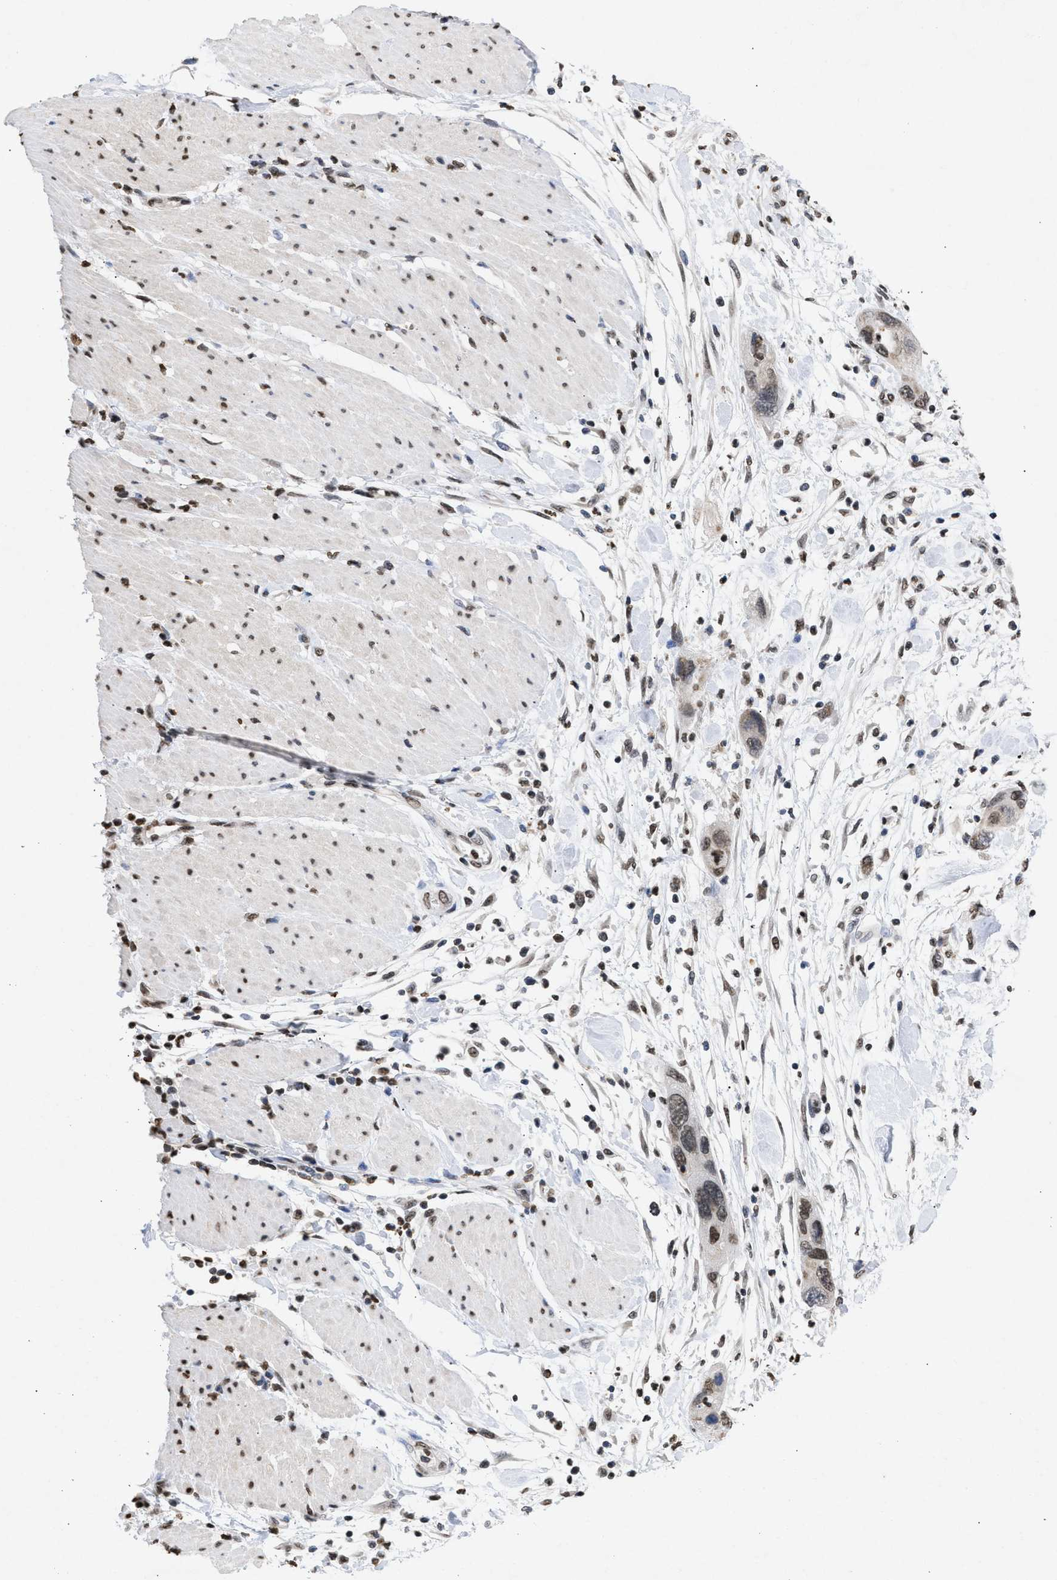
{"staining": {"intensity": "weak", "quantity": "25%-75%", "location": "nuclear"}, "tissue": "pancreatic cancer", "cell_type": "Tumor cells", "image_type": "cancer", "snomed": [{"axis": "morphology", "description": "Normal tissue, NOS"}, {"axis": "morphology", "description": "Adenocarcinoma, NOS"}, {"axis": "topography", "description": "Pancreas"}], "caption": "Weak nuclear positivity for a protein is identified in approximately 25%-75% of tumor cells of adenocarcinoma (pancreatic) using IHC.", "gene": "NUP35", "patient": {"sex": "female", "age": 71}}